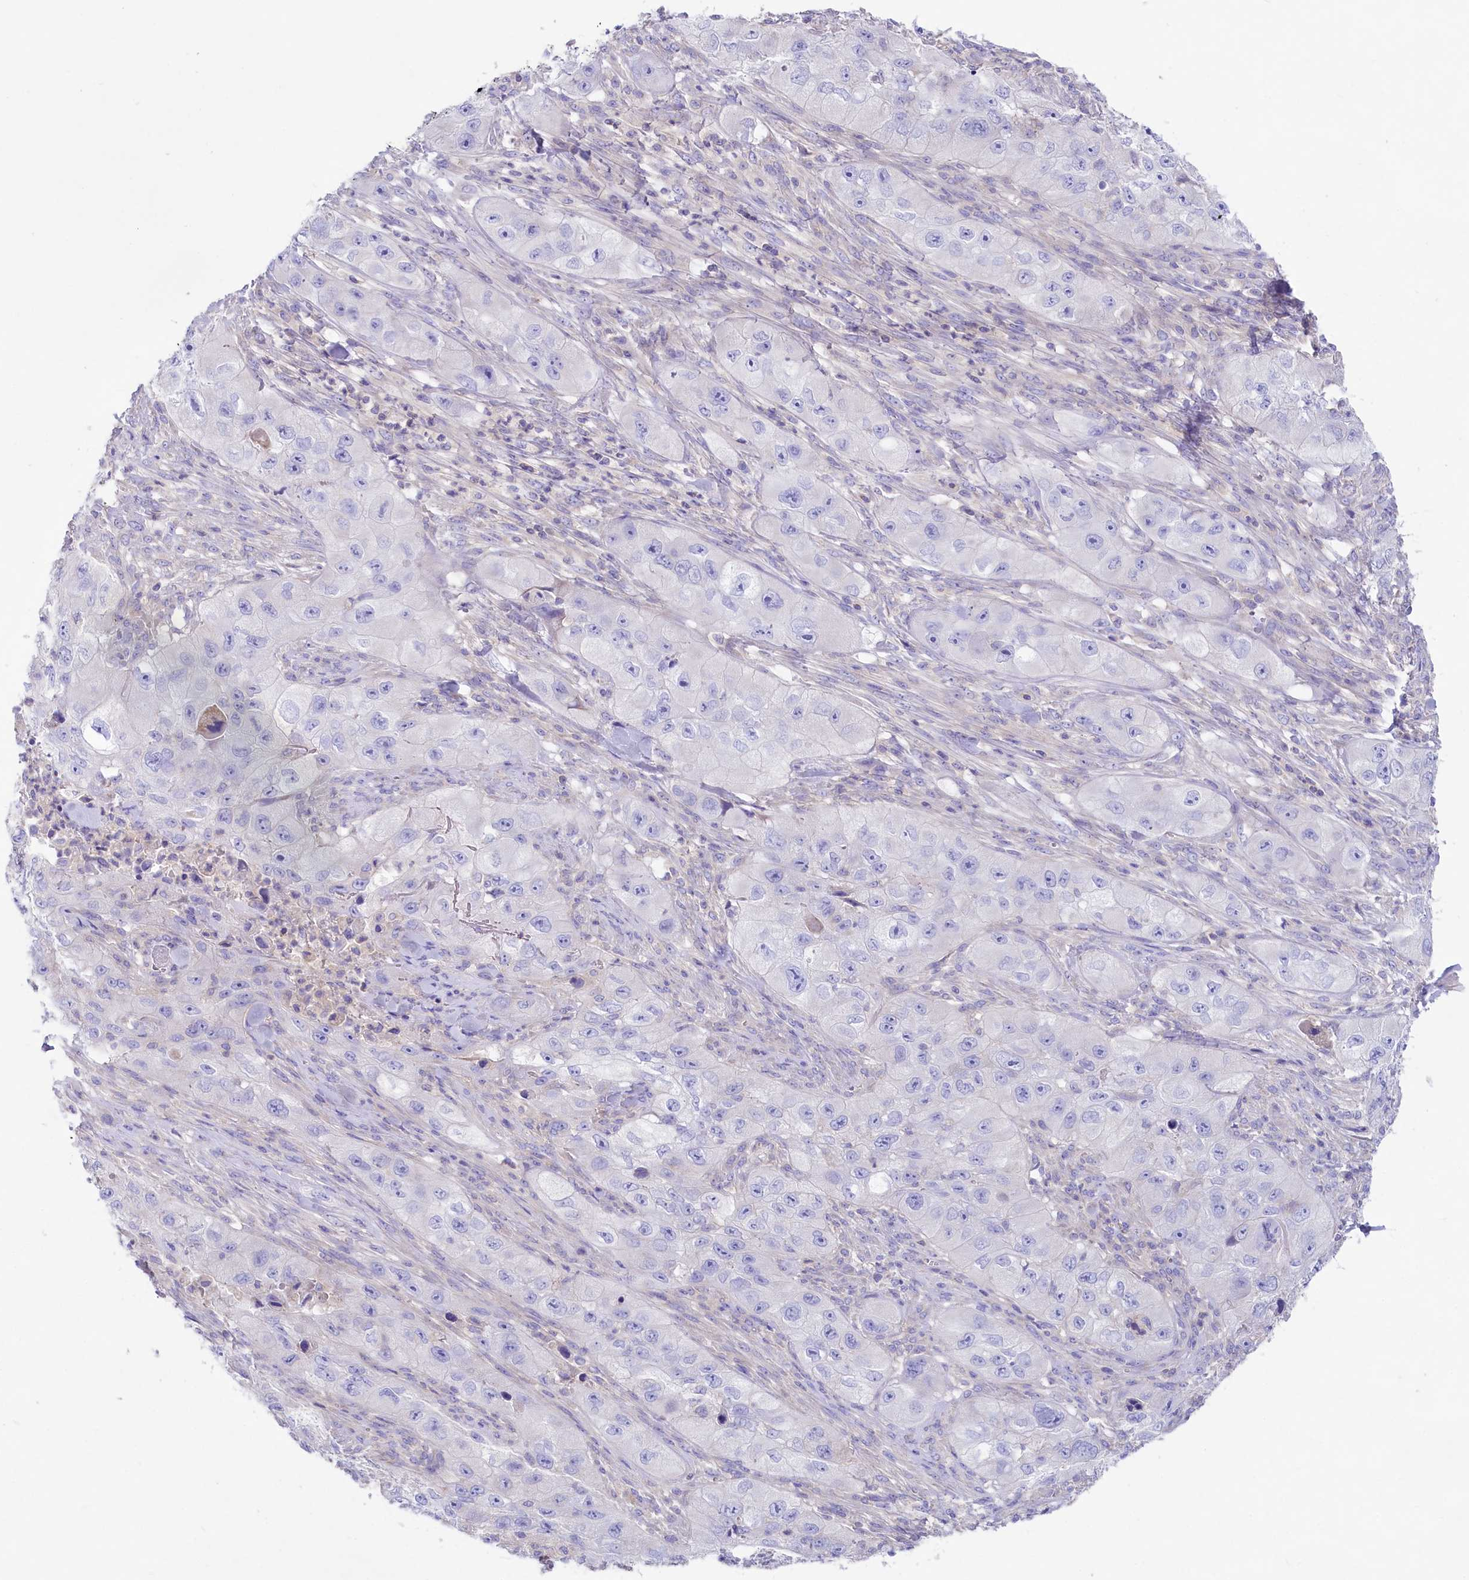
{"staining": {"intensity": "negative", "quantity": "none", "location": "none"}, "tissue": "skin cancer", "cell_type": "Tumor cells", "image_type": "cancer", "snomed": [{"axis": "morphology", "description": "Squamous cell carcinoma, NOS"}, {"axis": "topography", "description": "Skin"}, {"axis": "topography", "description": "Subcutis"}], "caption": "Tumor cells show no significant staining in skin squamous cell carcinoma.", "gene": "VPS26B", "patient": {"sex": "male", "age": 73}}